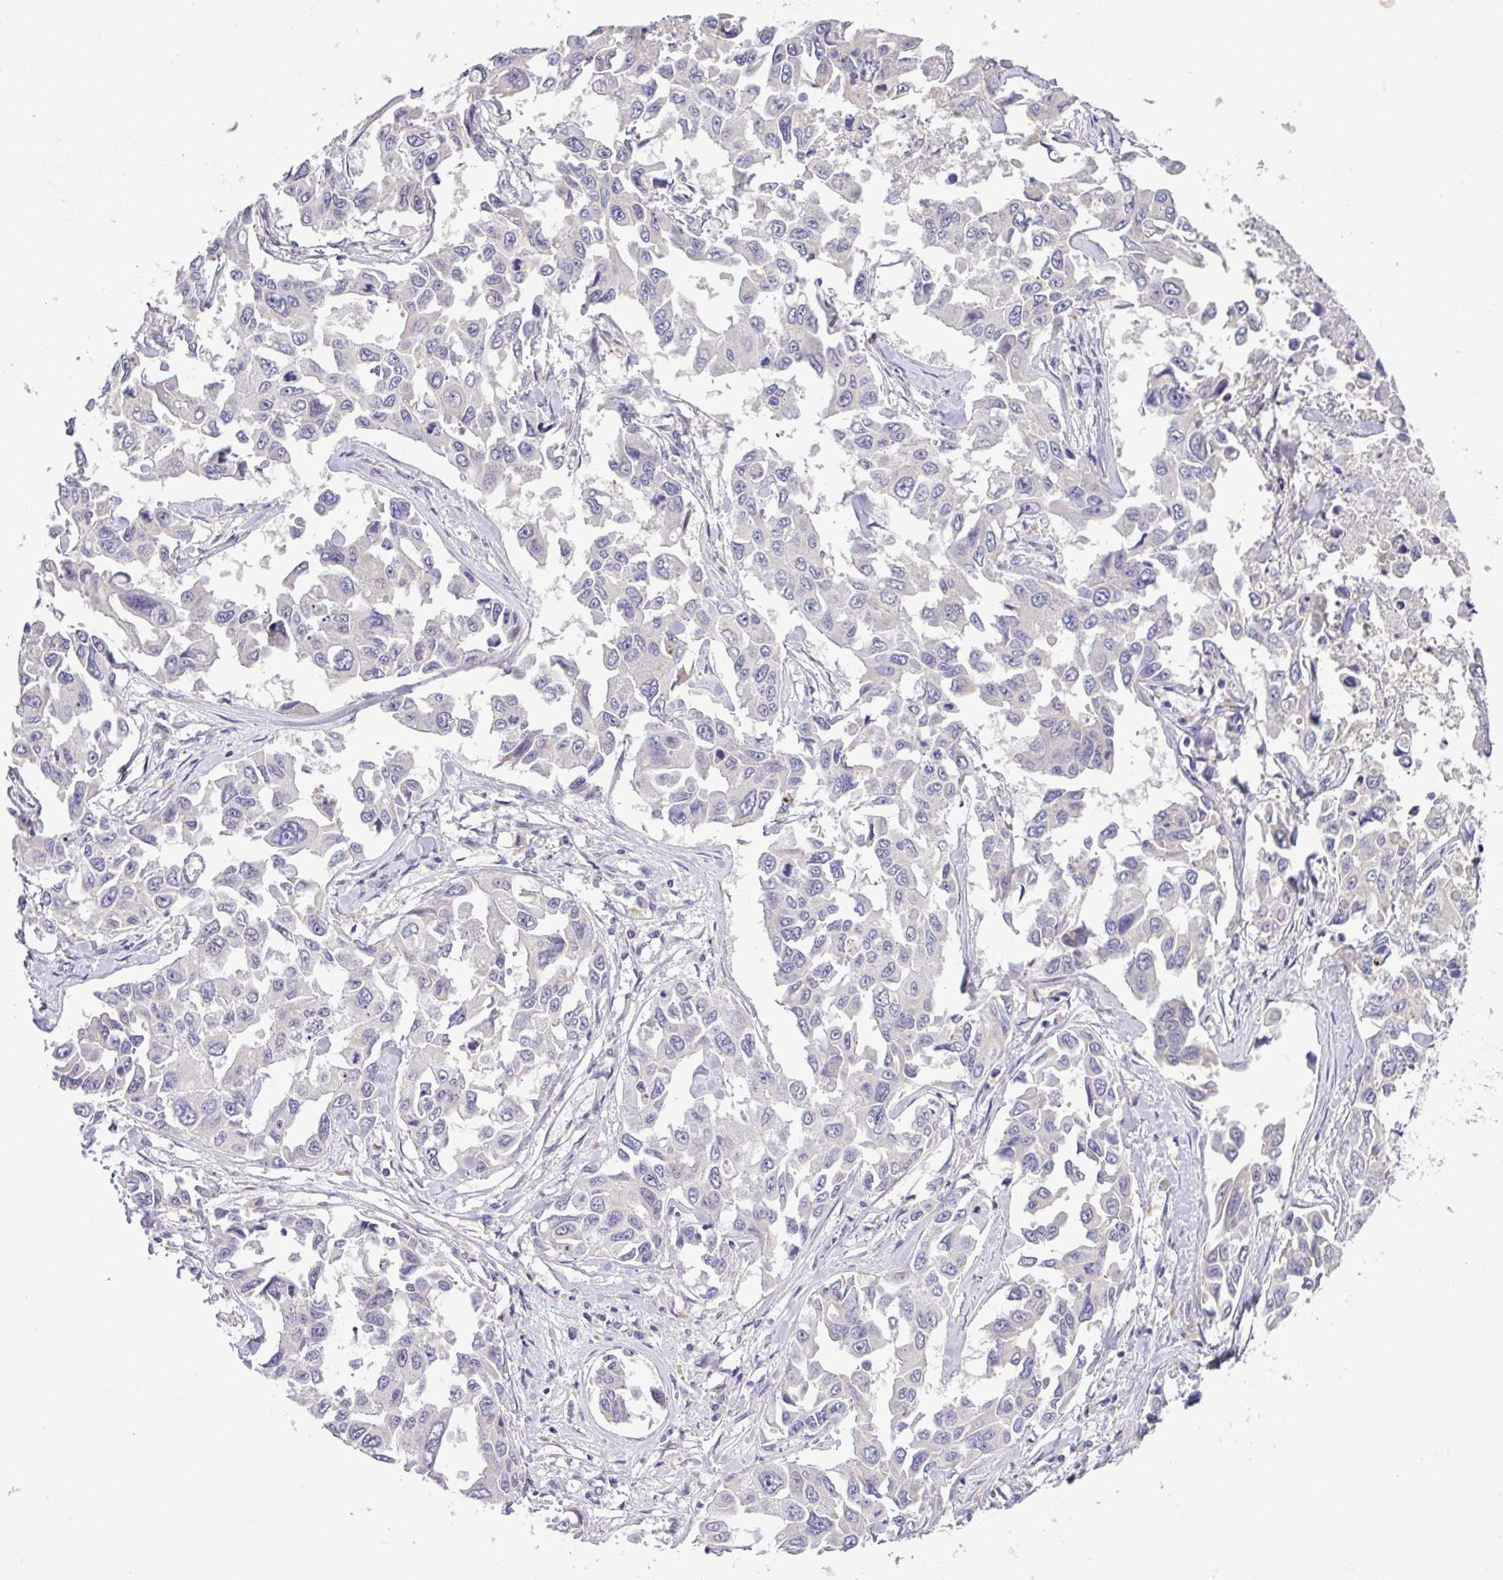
{"staining": {"intensity": "negative", "quantity": "none", "location": "none"}, "tissue": "lung cancer", "cell_type": "Tumor cells", "image_type": "cancer", "snomed": [{"axis": "morphology", "description": "Adenocarcinoma, NOS"}, {"axis": "topography", "description": "Lung"}], "caption": "A photomicrograph of lung cancer stained for a protein shows no brown staining in tumor cells.", "gene": "EPN3", "patient": {"sex": "male", "age": 64}}